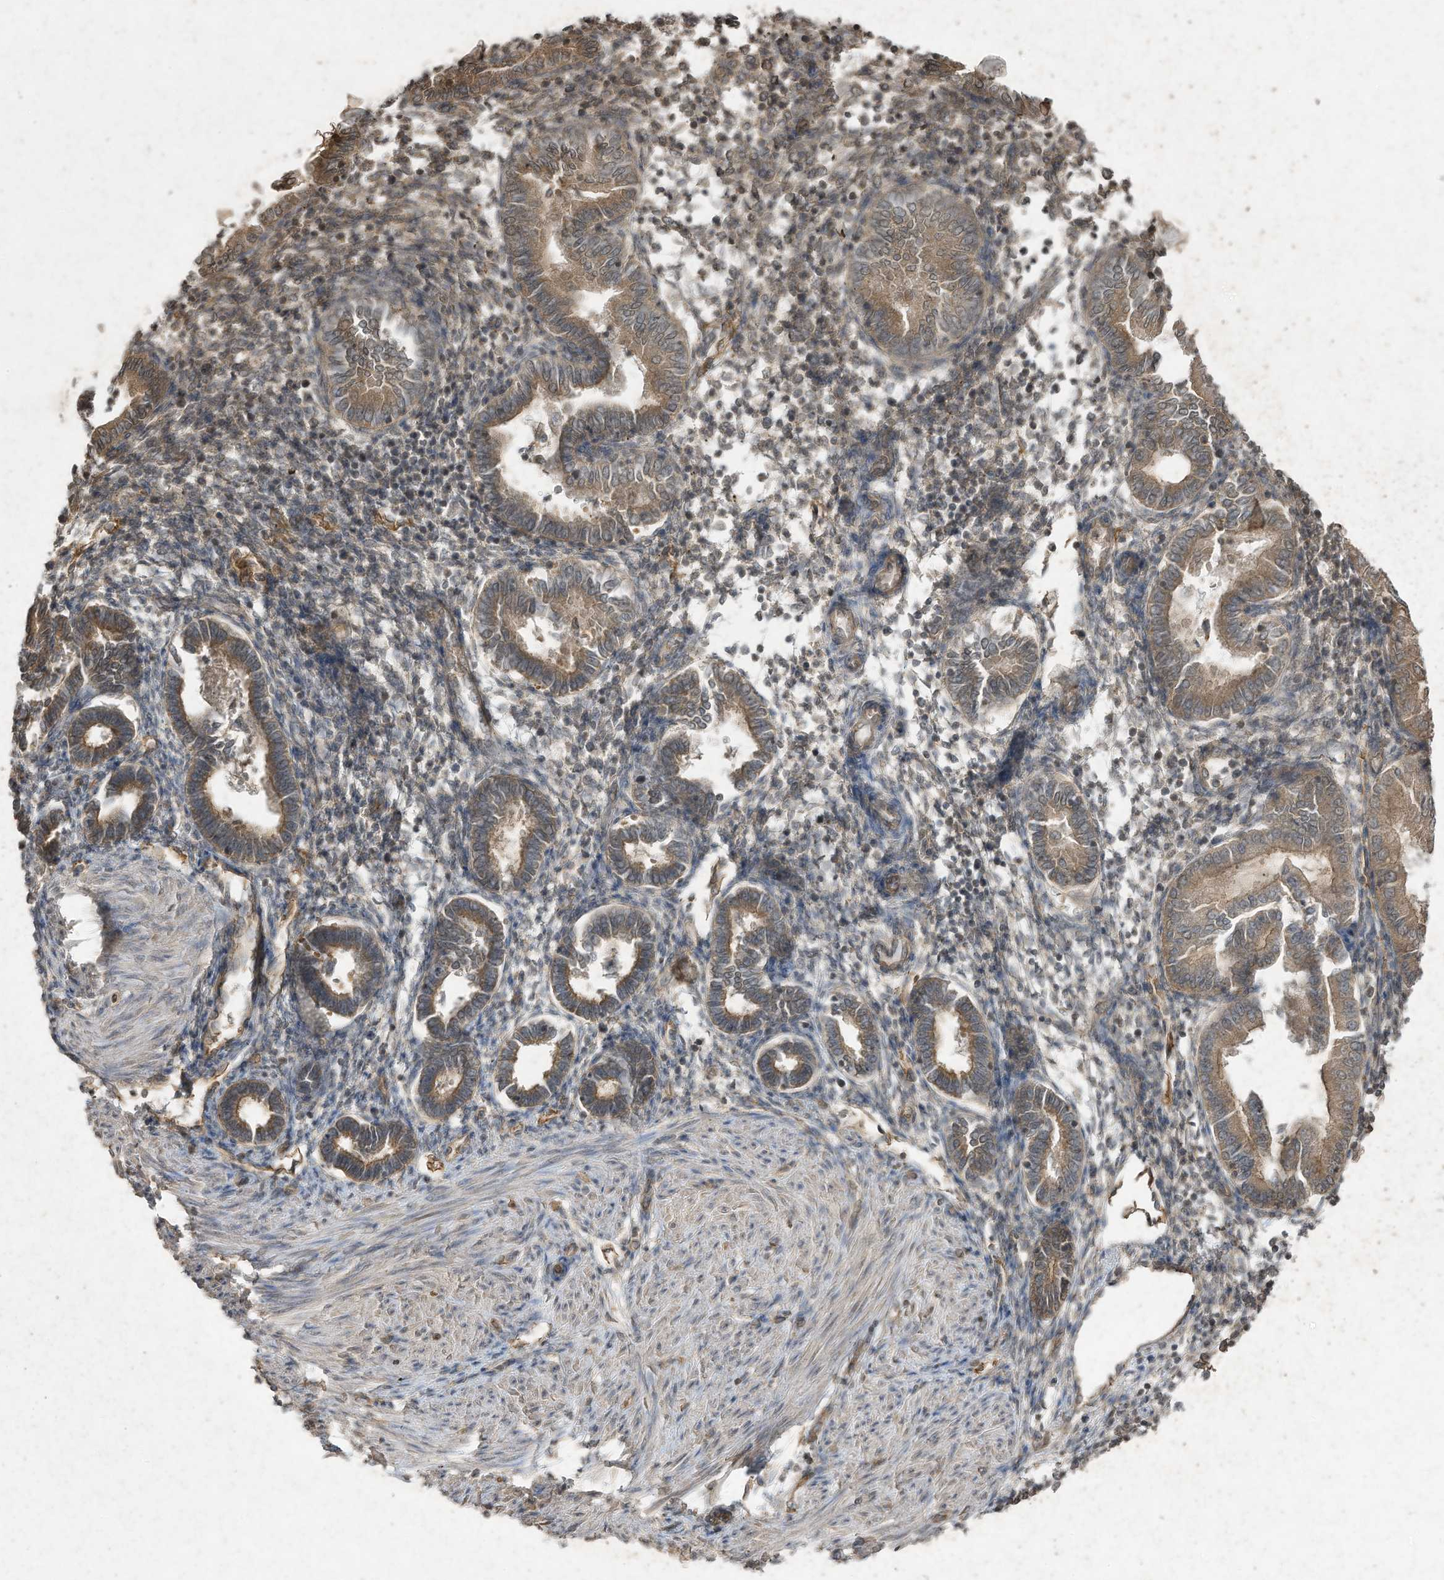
{"staining": {"intensity": "weak", "quantity": "<25%", "location": "cytoplasmic/membranous"}, "tissue": "endometrium", "cell_type": "Cells in endometrial stroma", "image_type": "normal", "snomed": [{"axis": "morphology", "description": "Normal tissue, NOS"}, {"axis": "topography", "description": "Endometrium"}], "caption": "This histopathology image is of unremarkable endometrium stained with immunohistochemistry (IHC) to label a protein in brown with the nuclei are counter-stained blue. There is no expression in cells in endometrial stroma. The staining is performed using DAB brown chromogen with nuclei counter-stained in using hematoxylin.", "gene": "MATN2", "patient": {"sex": "female", "age": 53}}